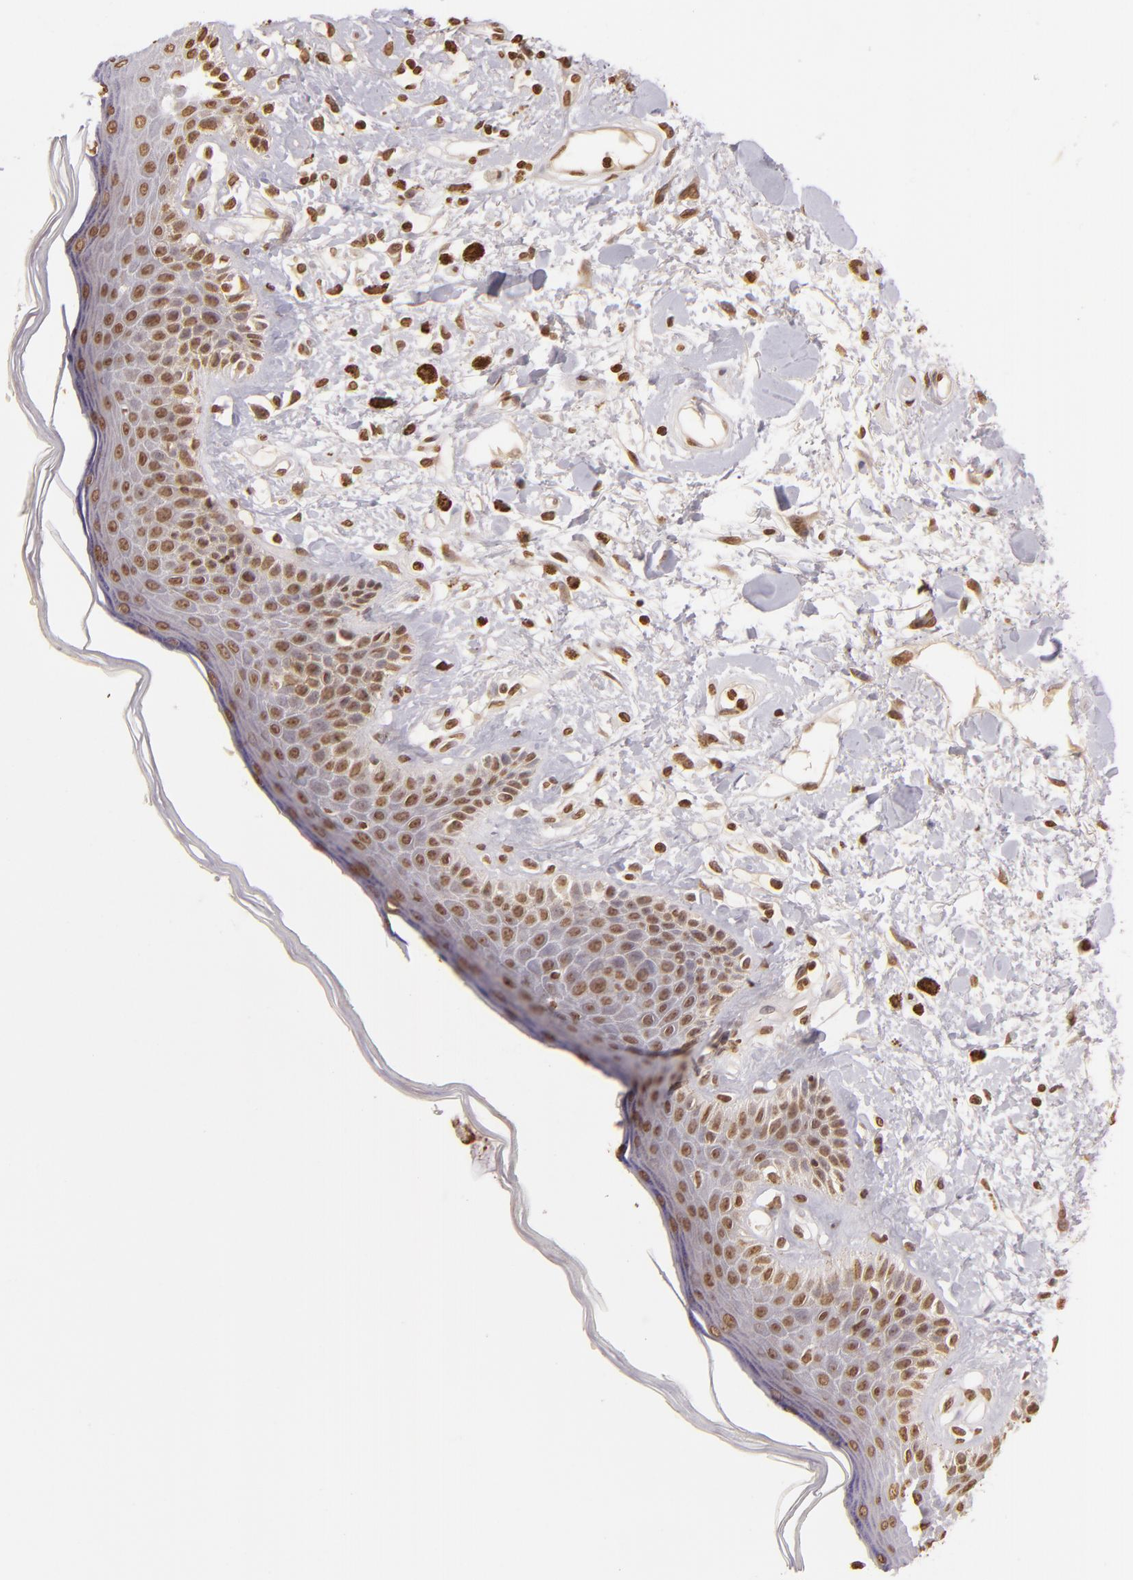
{"staining": {"intensity": "moderate", "quantity": ">75%", "location": "nuclear"}, "tissue": "skin", "cell_type": "Epidermal cells", "image_type": "normal", "snomed": [{"axis": "morphology", "description": "Normal tissue, NOS"}, {"axis": "topography", "description": "Anal"}], "caption": "The photomicrograph shows staining of unremarkable skin, revealing moderate nuclear protein staining (brown color) within epidermal cells. Using DAB (3,3'-diaminobenzidine) (brown) and hematoxylin (blue) stains, captured at high magnification using brightfield microscopy.", "gene": "THRB", "patient": {"sex": "female", "age": 78}}